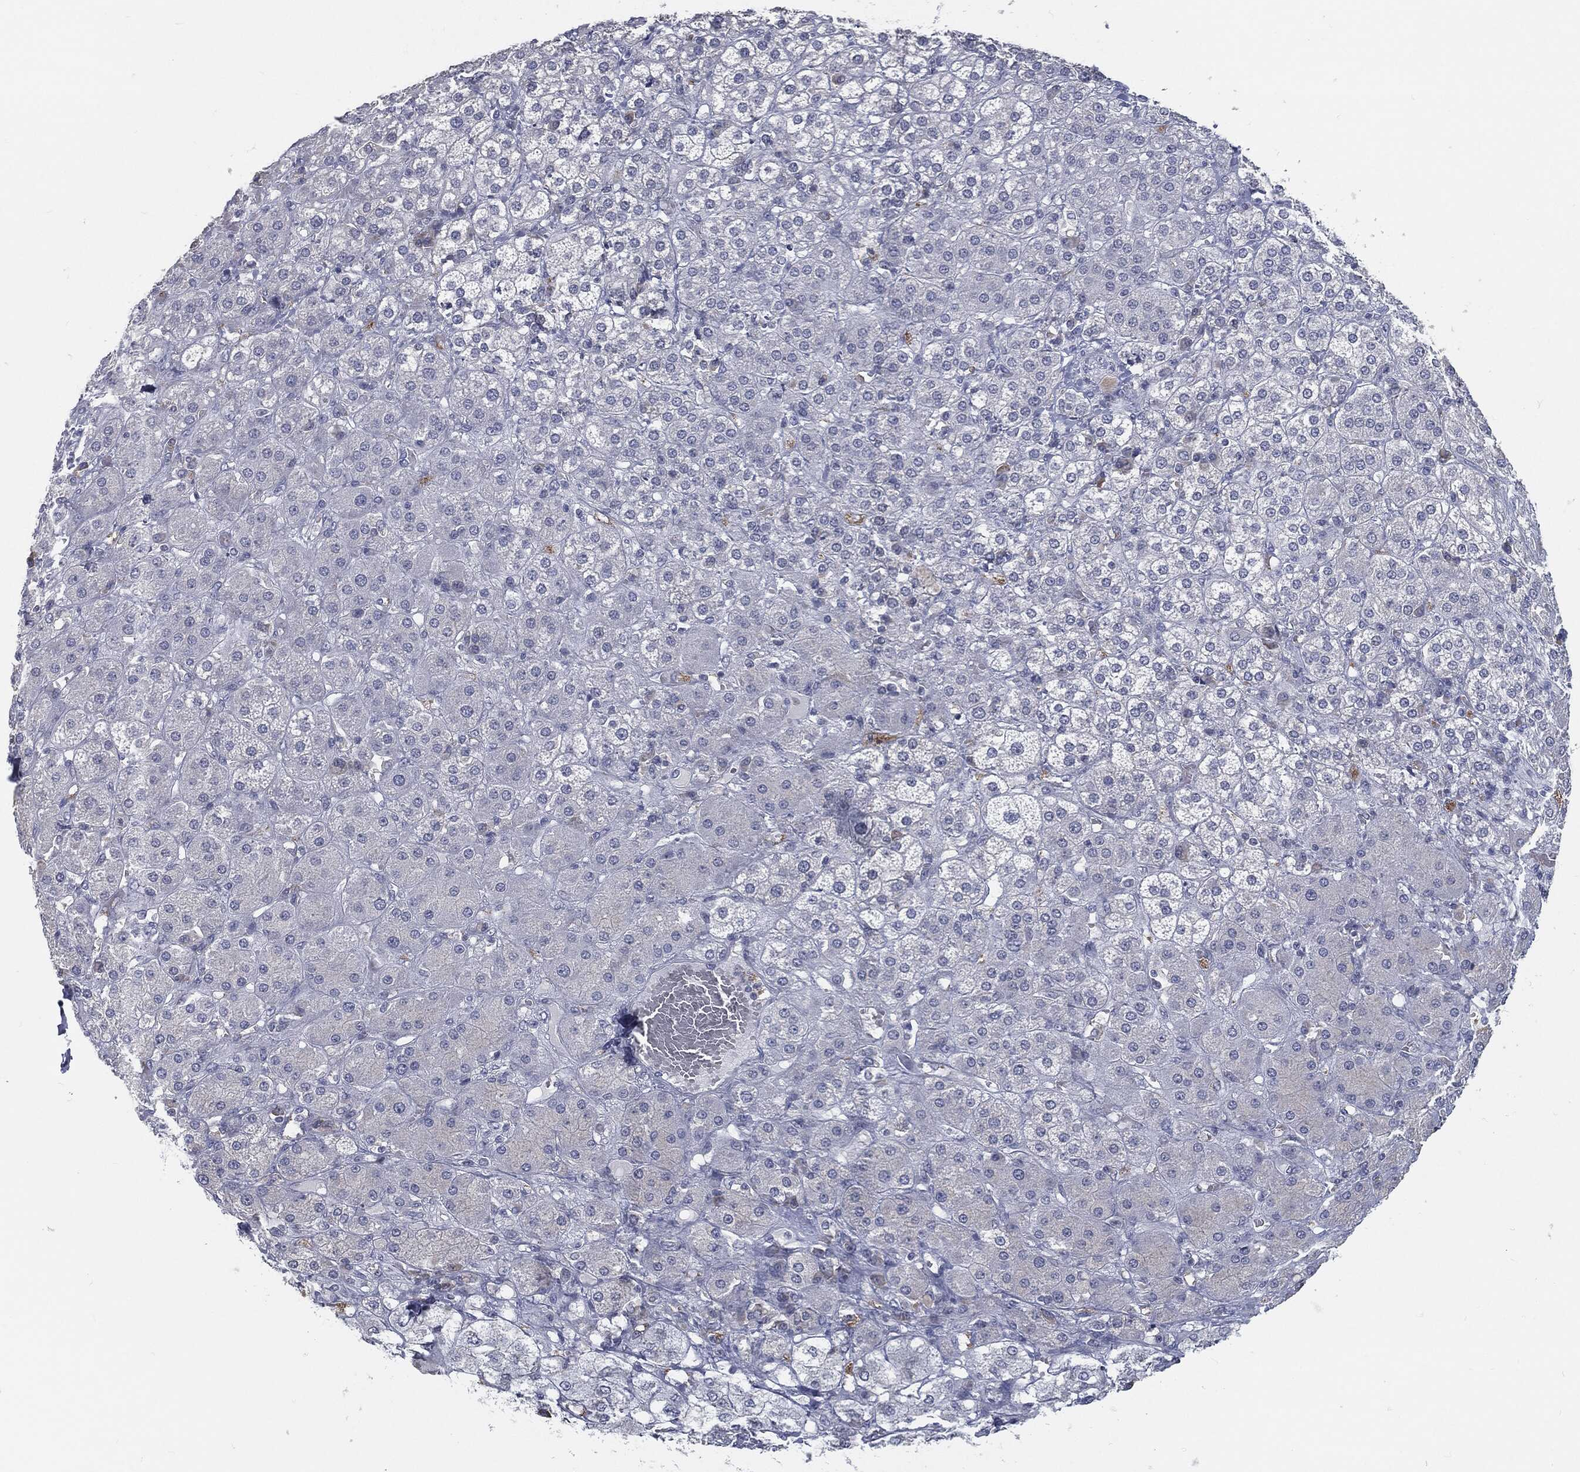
{"staining": {"intensity": "negative", "quantity": "none", "location": "none"}, "tissue": "adrenal gland", "cell_type": "Glandular cells", "image_type": "normal", "snomed": [{"axis": "morphology", "description": "Normal tissue, NOS"}, {"axis": "topography", "description": "Adrenal gland"}], "caption": "IHC image of normal adrenal gland: human adrenal gland stained with DAB shows no significant protein positivity in glandular cells. (Brightfield microscopy of DAB IHC at high magnification).", "gene": "PROM1", "patient": {"sex": "male", "age": 70}}